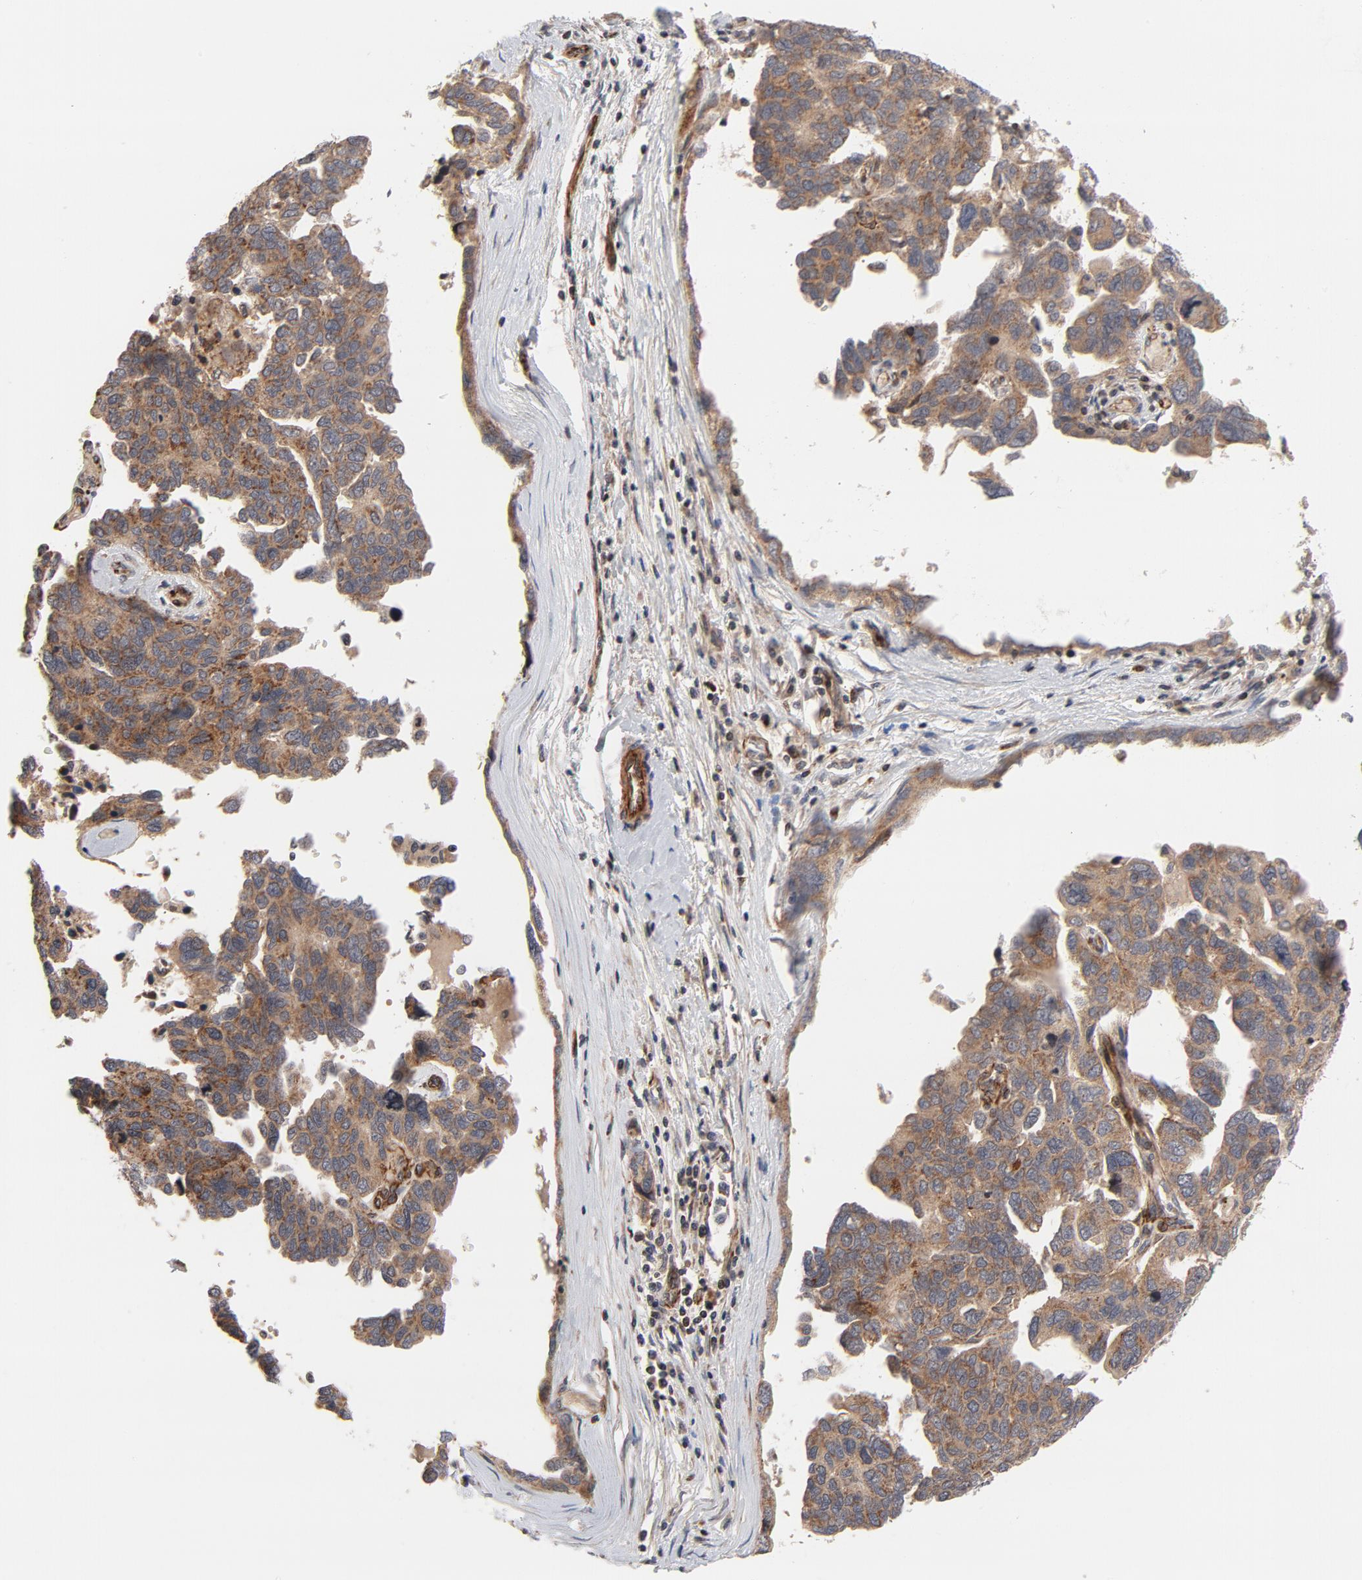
{"staining": {"intensity": "moderate", "quantity": ">75%", "location": "cytoplasmic/membranous"}, "tissue": "ovarian cancer", "cell_type": "Tumor cells", "image_type": "cancer", "snomed": [{"axis": "morphology", "description": "Cystadenocarcinoma, serous, NOS"}, {"axis": "topography", "description": "Ovary"}], "caption": "High-magnification brightfield microscopy of ovarian cancer (serous cystadenocarcinoma) stained with DAB (brown) and counterstained with hematoxylin (blue). tumor cells exhibit moderate cytoplasmic/membranous expression is present in approximately>75% of cells. Nuclei are stained in blue.", "gene": "DNAAF2", "patient": {"sex": "female", "age": 64}}